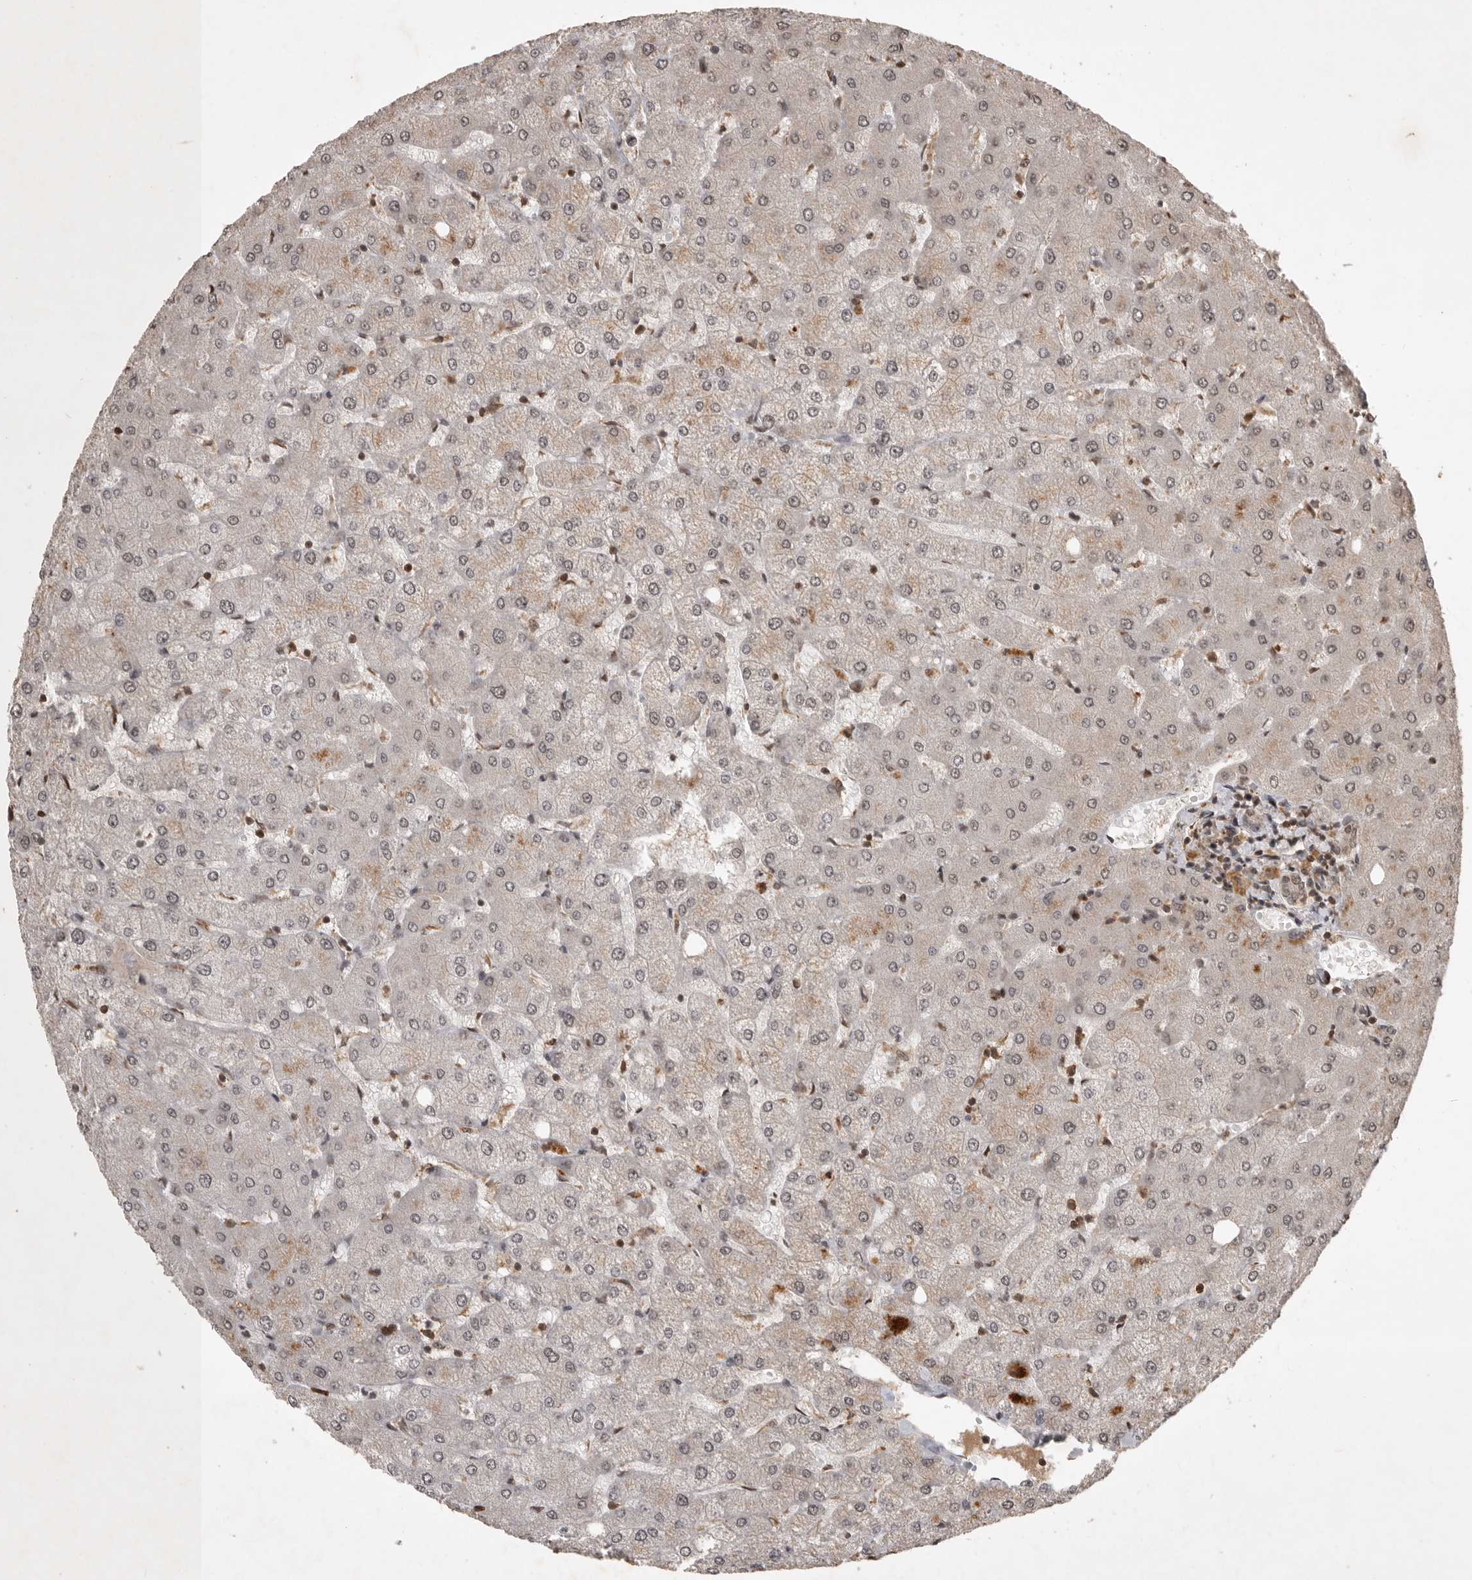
{"staining": {"intensity": "weak", "quantity": ">75%", "location": "nuclear"}, "tissue": "liver", "cell_type": "Cholangiocytes", "image_type": "normal", "snomed": [{"axis": "morphology", "description": "Normal tissue, NOS"}, {"axis": "topography", "description": "Liver"}], "caption": "Benign liver reveals weak nuclear positivity in about >75% of cholangiocytes.", "gene": "CBLL1", "patient": {"sex": "female", "age": 54}}